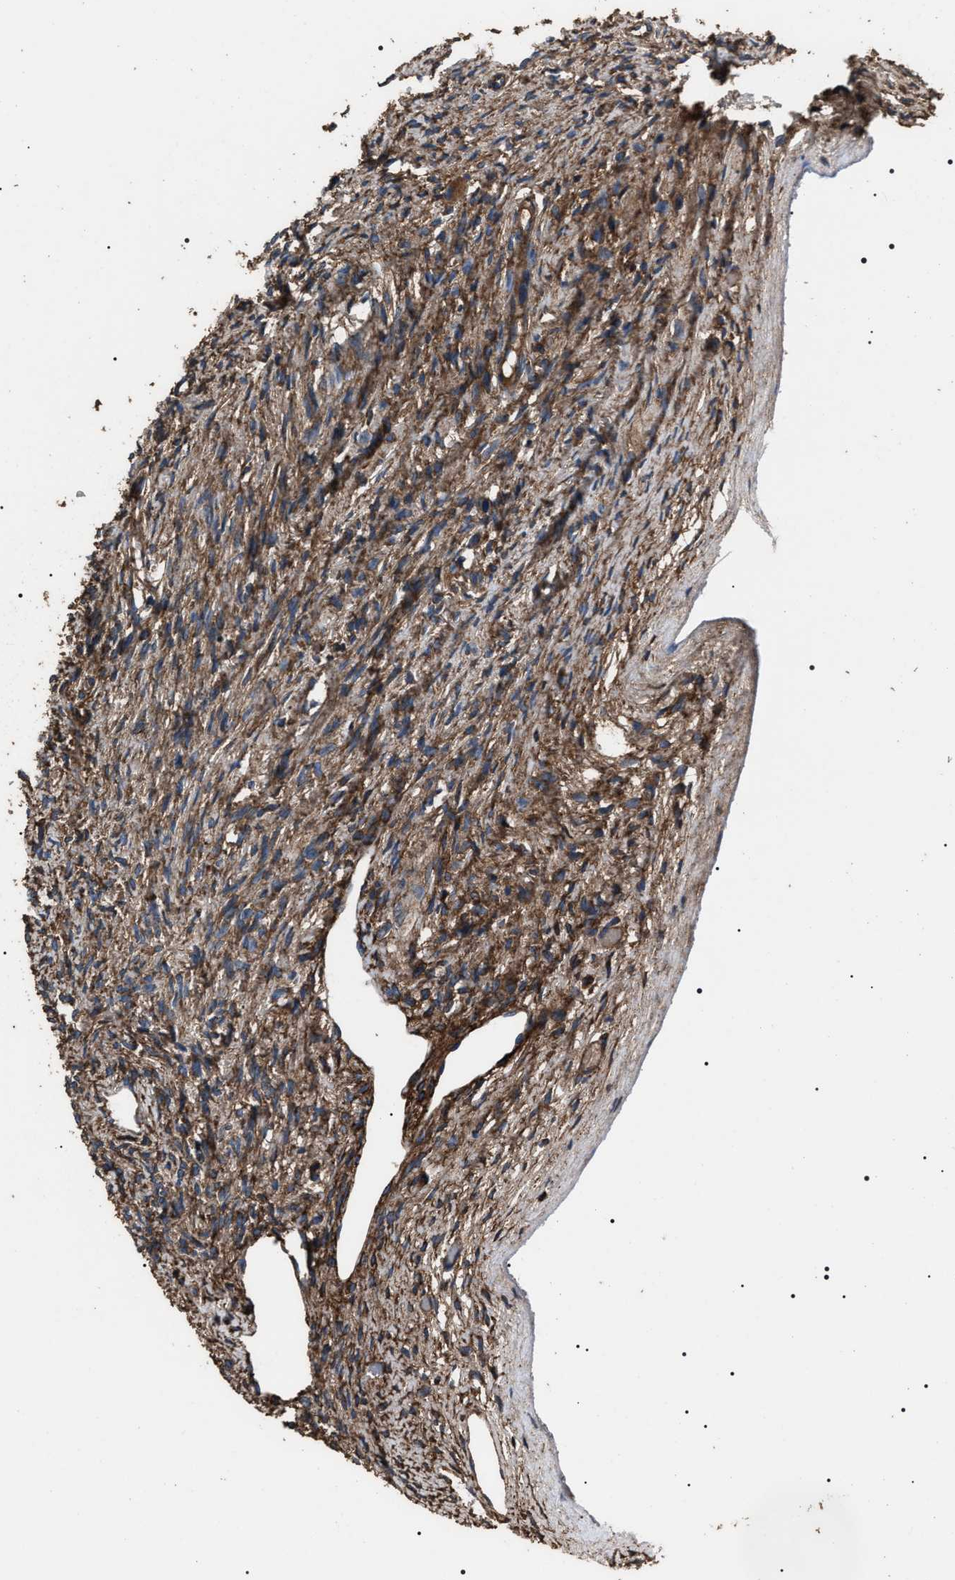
{"staining": {"intensity": "strong", "quantity": ">75%", "location": "cytoplasmic/membranous"}, "tissue": "ovary", "cell_type": "Follicle cells", "image_type": "normal", "snomed": [{"axis": "morphology", "description": "Normal tissue, NOS"}, {"axis": "topography", "description": "Ovary"}], "caption": "The photomicrograph demonstrates a brown stain indicating the presence of a protein in the cytoplasmic/membranous of follicle cells in ovary. (brown staining indicates protein expression, while blue staining denotes nuclei).", "gene": "HSCB", "patient": {"sex": "female", "age": 33}}